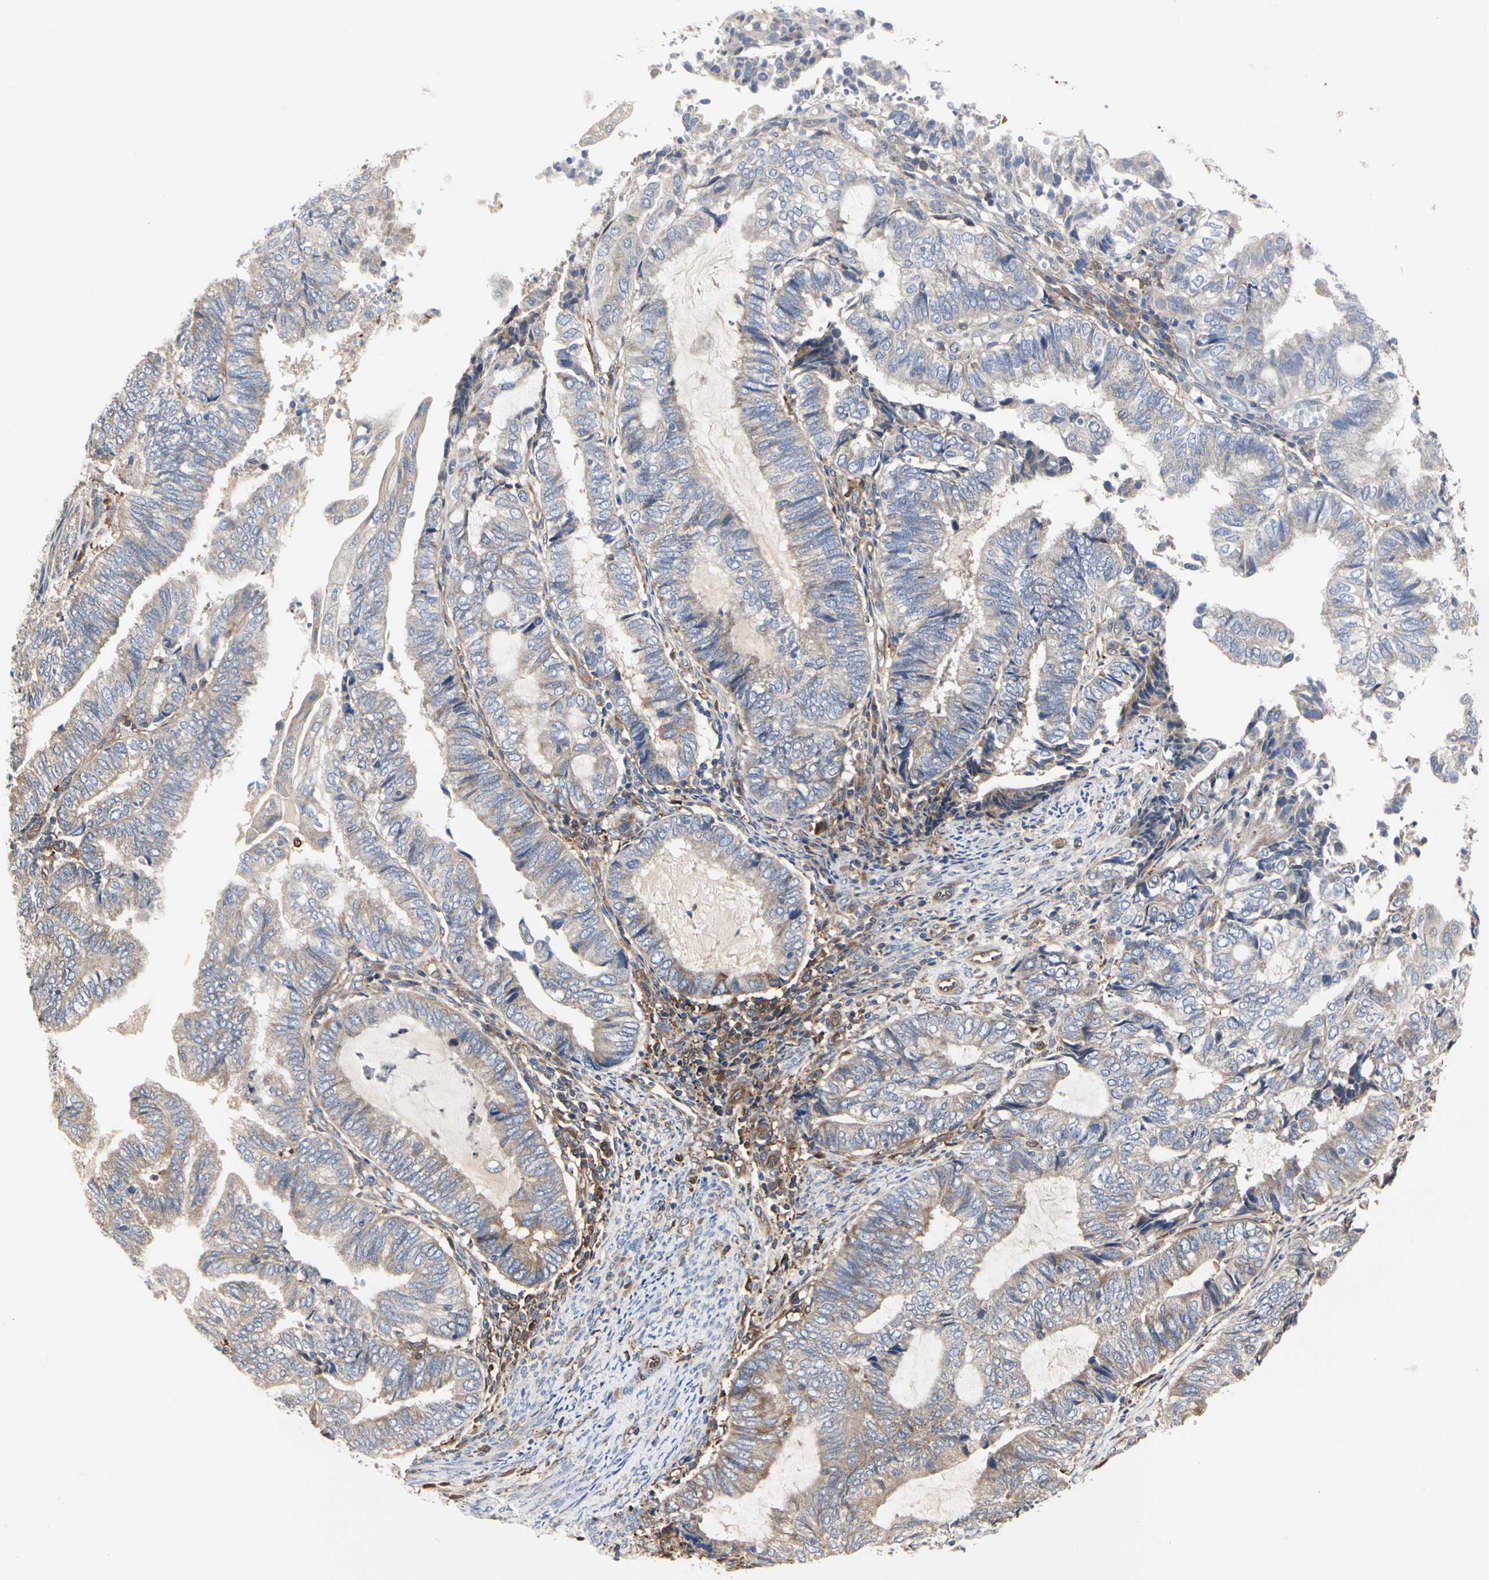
{"staining": {"intensity": "weak", "quantity": ">75%", "location": "cytoplasmic/membranous"}, "tissue": "endometrial cancer", "cell_type": "Tumor cells", "image_type": "cancer", "snomed": [{"axis": "morphology", "description": "Adenocarcinoma, NOS"}, {"axis": "topography", "description": "Uterus"}, {"axis": "topography", "description": "Endometrium"}], "caption": "Endometrial cancer stained with a protein marker shows weak staining in tumor cells.", "gene": "C3orf52", "patient": {"sex": "female", "age": 70}}